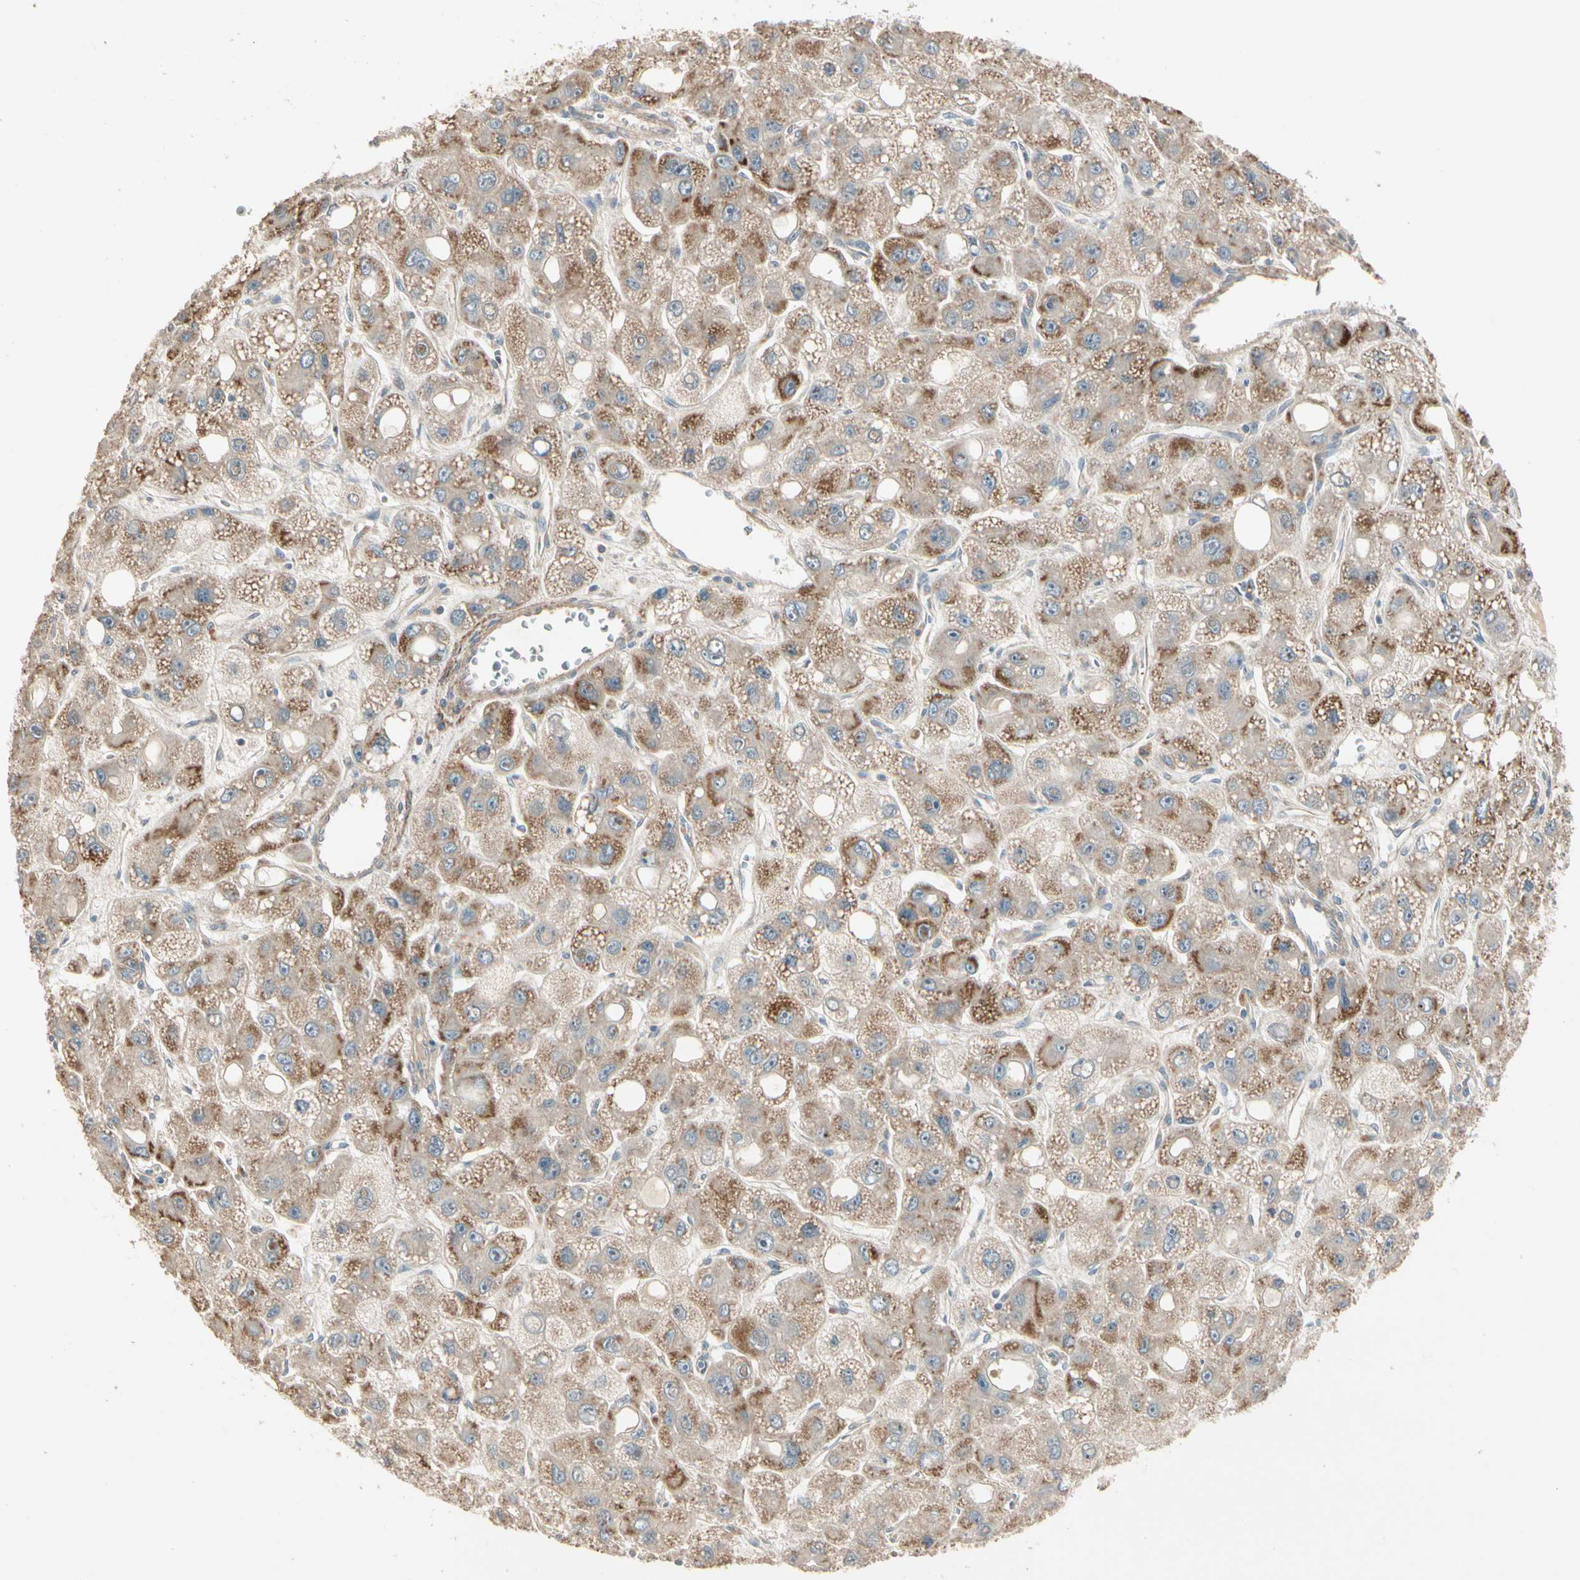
{"staining": {"intensity": "moderate", "quantity": "25%-75%", "location": "cytoplasmic/membranous"}, "tissue": "liver cancer", "cell_type": "Tumor cells", "image_type": "cancer", "snomed": [{"axis": "morphology", "description": "Carcinoma, Hepatocellular, NOS"}, {"axis": "topography", "description": "Liver"}], "caption": "Liver cancer stained with a protein marker shows moderate staining in tumor cells.", "gene": "ACVR1", "patient": {"sex": "male", "age": 55}}